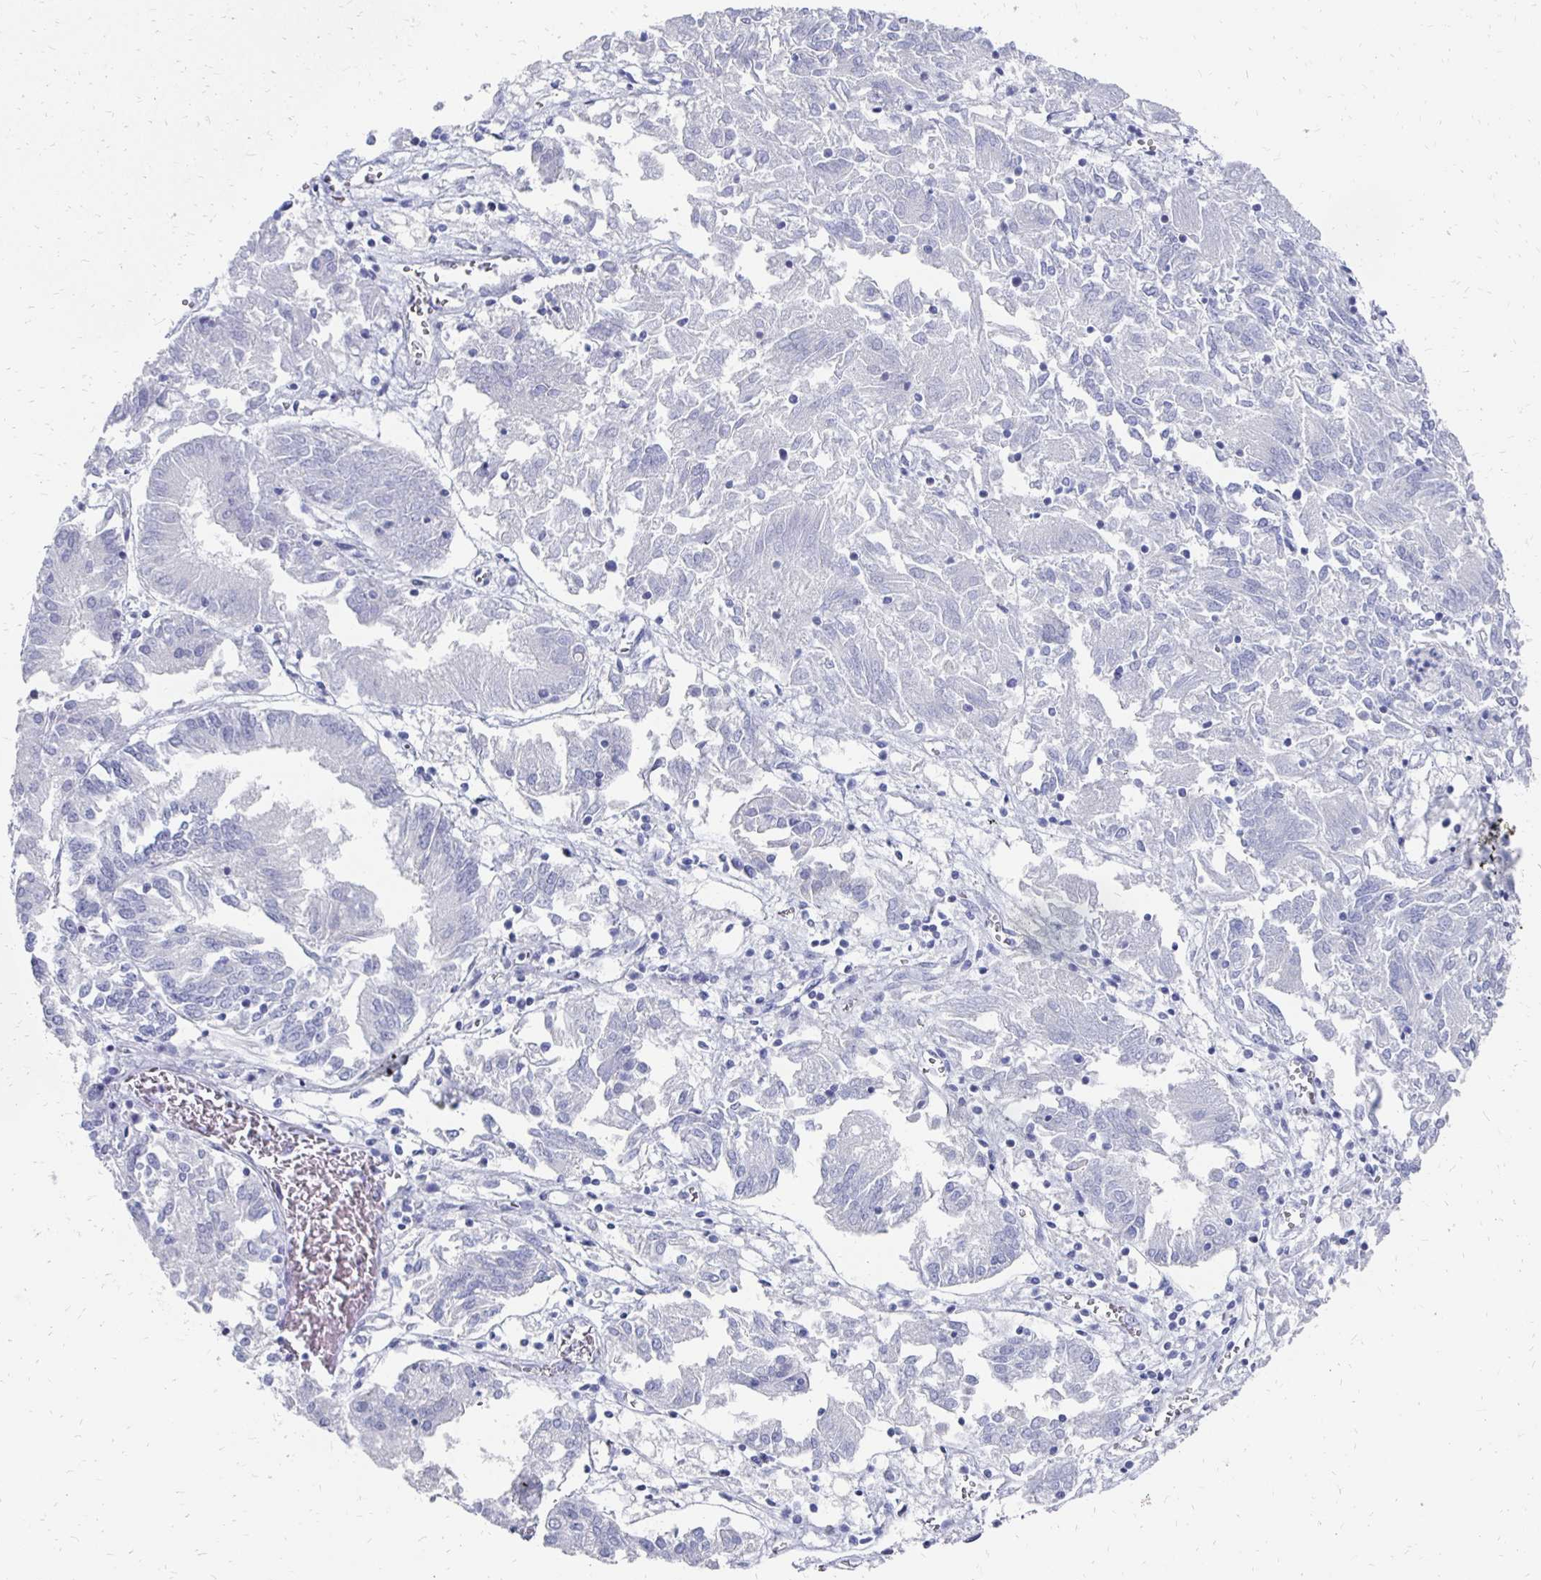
{"staining": {"intensity": "negative", "quantity": "none", "location": "none"}, "tissue": "endometrial cancer", "cell_type": "Tumor cells", "image_type": "cancer", "snomed": [{"axis": "morphology", "description": "Adenocarcinoma, NOS"}, {"axis": "topography", "description": "Endometrium"}], "caption": "Protein analysis of endometrial adenocarcinoma exhibits no significant positivity in tumor cells. The staining was performed using DAB to visualize the protein expression in brown, while the nuclei were stained in blue with hematoxylin (Magnification: 20x).", "gene": "SYCP3", "patient": {"sex": "female", "age": 54}}